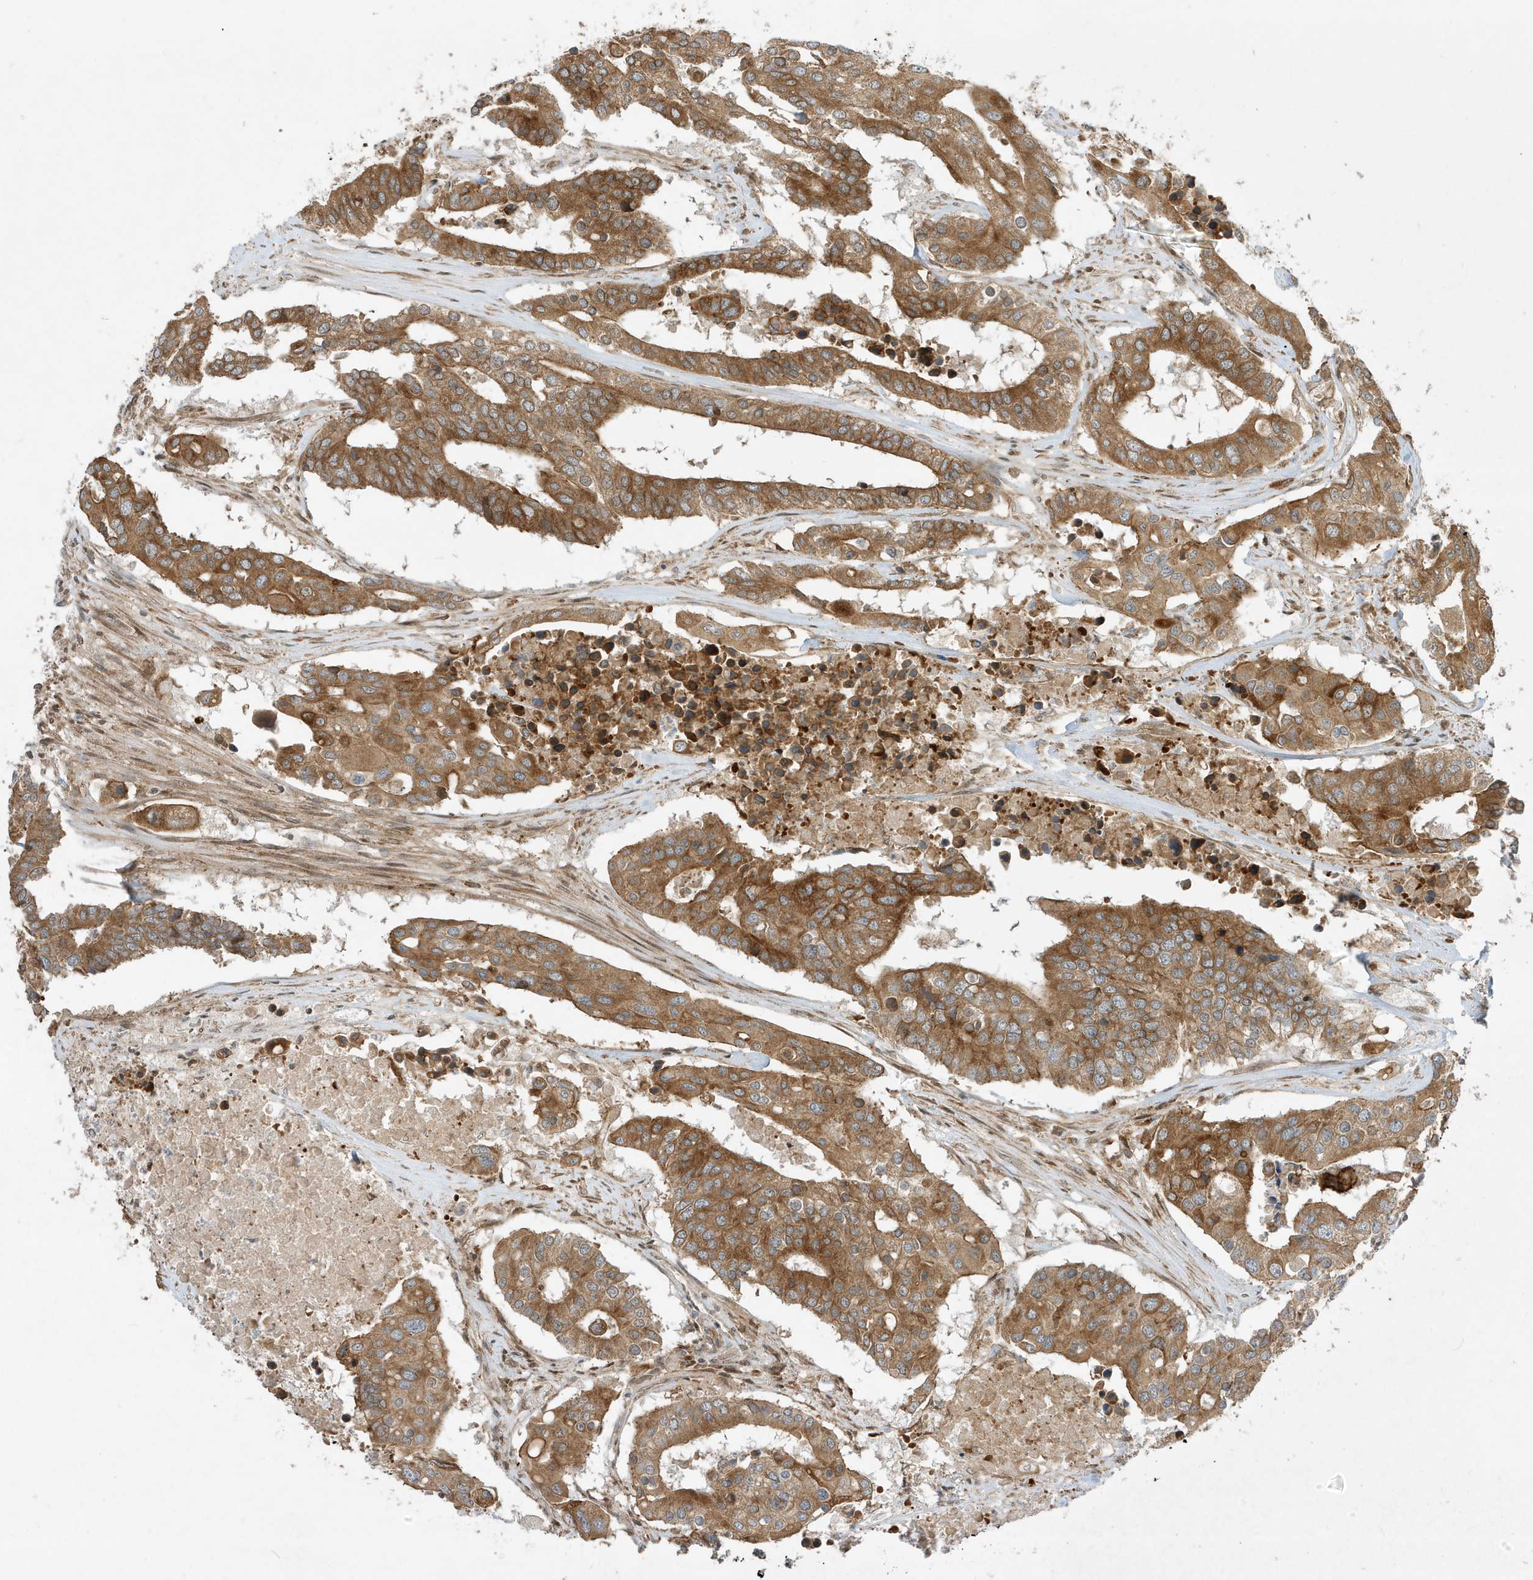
{"staining": {"intensity": "moderate", "quantity": ">75%", "location": "cytoplasmic/membranous"}, "tissue": "colorectal cancer", "cell_type": "Tumor cells", "image_type": "cancer", "snomed": [{"axis": "morphology", "description": "Adenocarcinoma, NOS"}, {"axis": "topography", "description": "Colon"}], "caption": "Immunohistochemistry (IHC) micrograph of human colorectal cancer stained for a protein (brown), which demonstrates medium levels of moderate cytoplasmic/membranous expression in approximately >75% of tumor cells.", "gene": "SCARF2", "patient": {"sex": "male", "age": 77}}